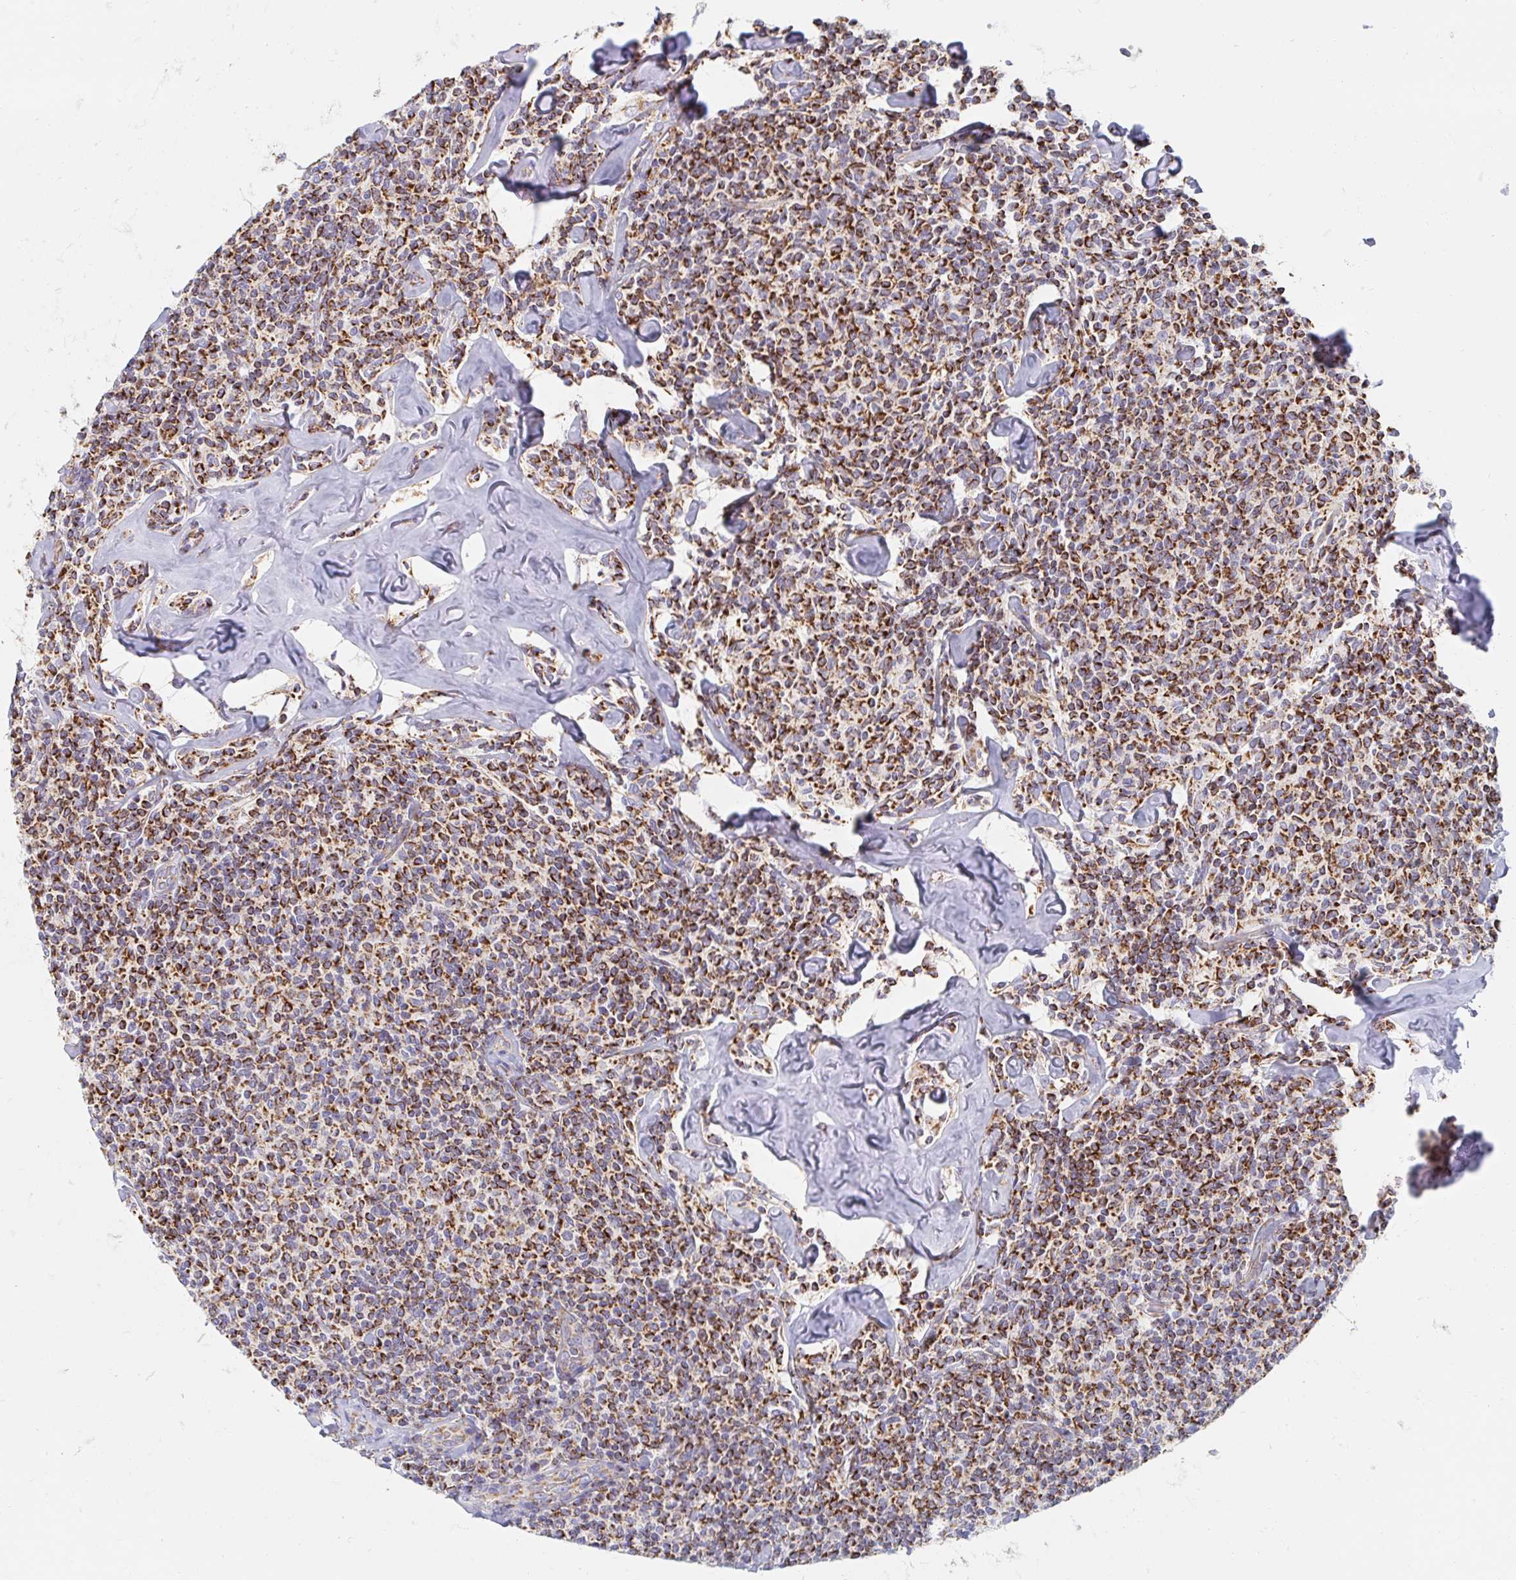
{"staining": {"intensity": "strong", "quantity": ">75%", "location": "cytoplasmic/membranous"}, "tissue": "lymphoma", "cell_type": "Tumor cells", "image_type": "cancer", "snomed": [{"axis": "morphology", "description": "Malignant lymphoma, non-Hodgkin's type, Low grade"}, {"axis": "topography", "description": "Lymph node"}], "caption": "Low-grade malignant lymphoma, non-Hodgkin's type stained for a protein shows strong cytoplasmic/membranous positivity in tumor cells. The staining was performed using DAB to visualize the protein expression in brown, while the nuclei were stained in blue with hematoxylin (Magnification: 20x).", "gene": "MAVS", "patient": {"sex": "female", "age": 56}}